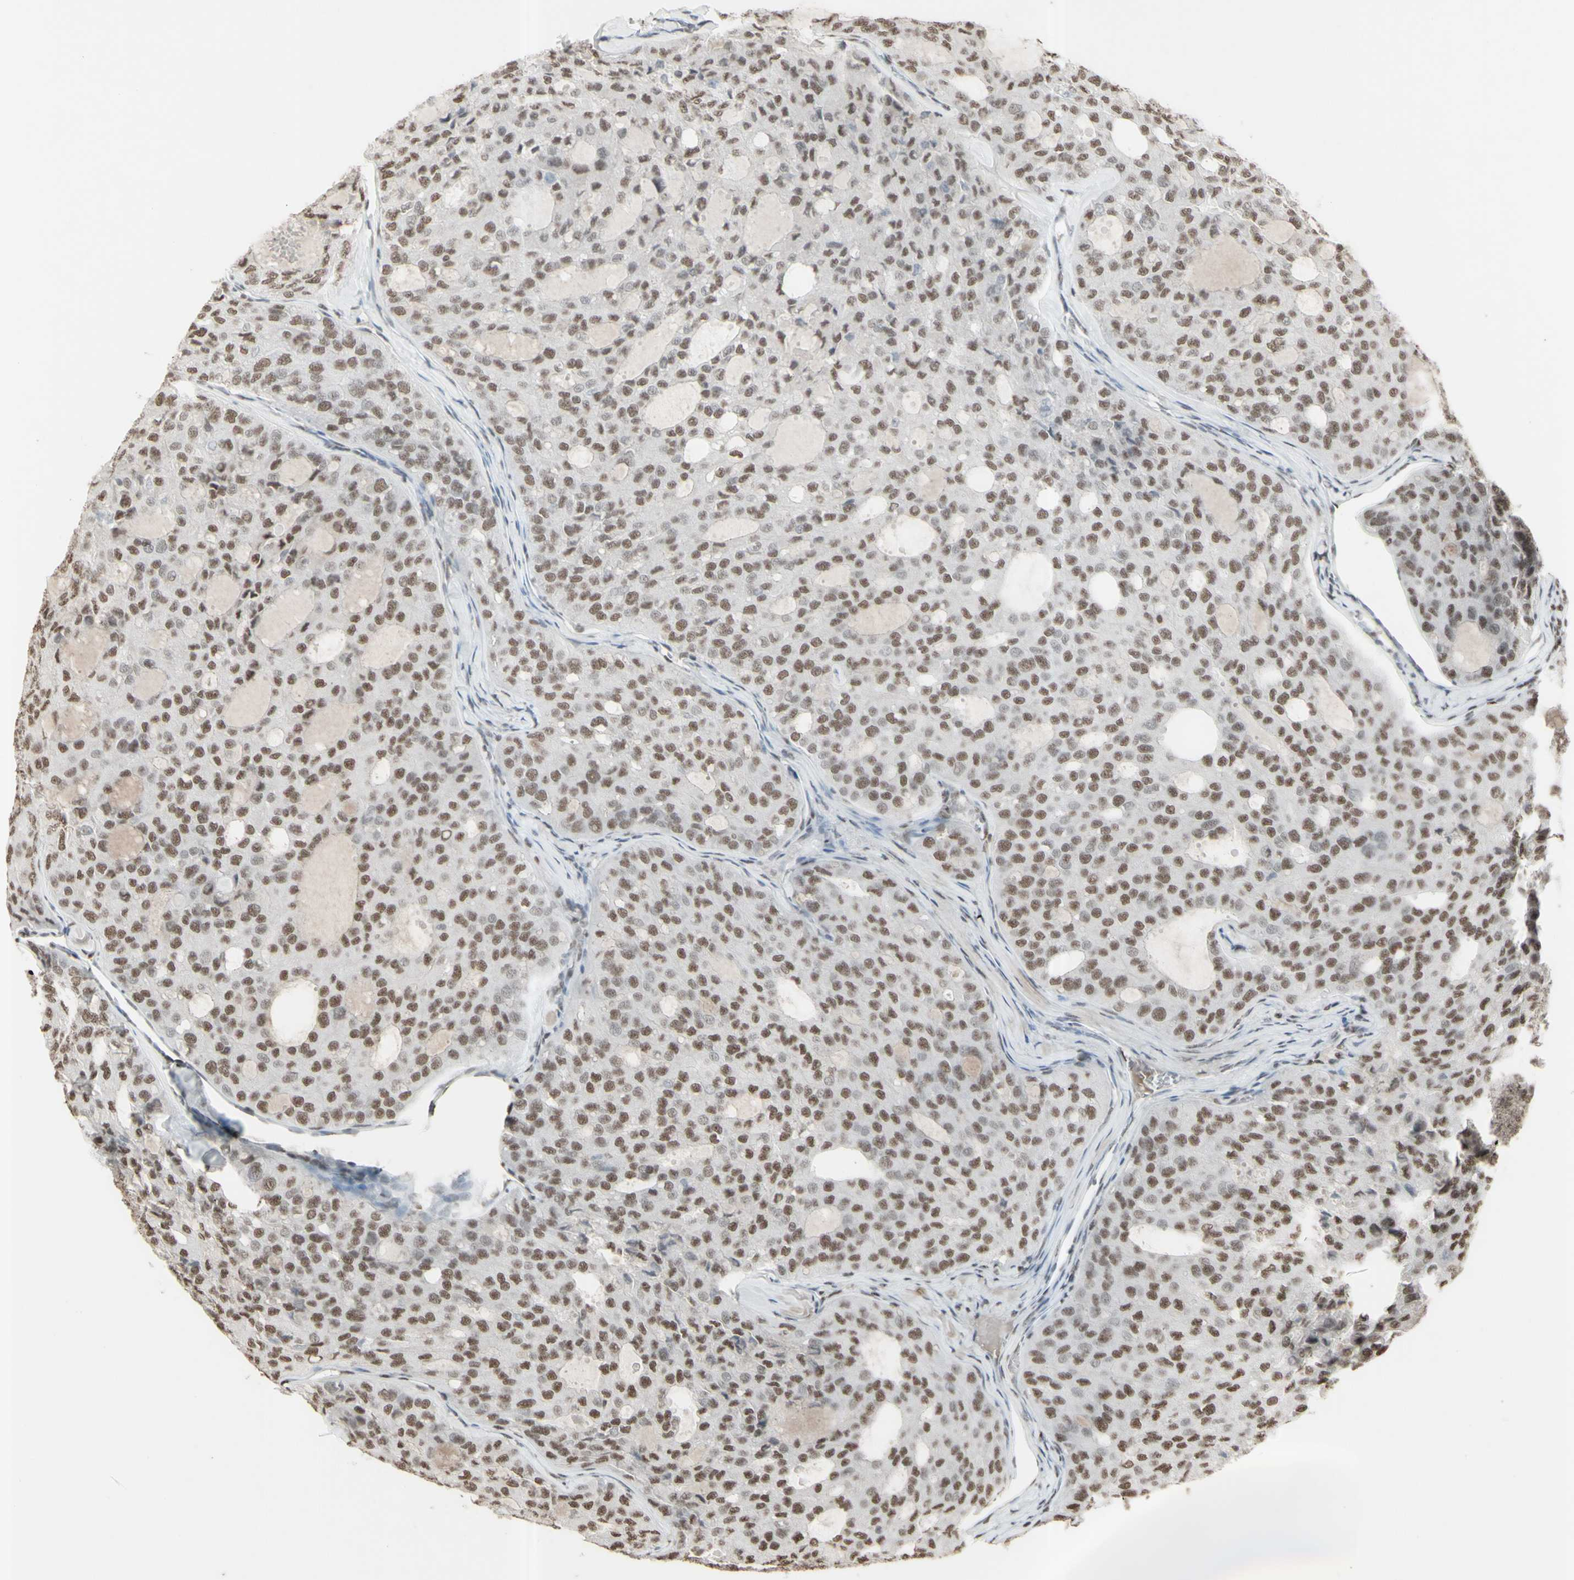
{"staining": {"intensity": "moderate", "quantity": ">75%", "location": "nuclear"}, "tissue": "thyroid cancer", "cell_type": "Tumor cells", "image_type": "cancer", "snomed": [{"axis": "morphology", "description": "Follicular adenoma carcinoma, NOS"}, {"axis": "topography", "description": "Thyroid gland"}], "caption": "A brown stain labels moderate nuclear staining of a protein in human thyroid follicular adenoma carcinoma tumor cells.", "gene": "TRIM28", "patient": {"sex": "male", "age": 75}}